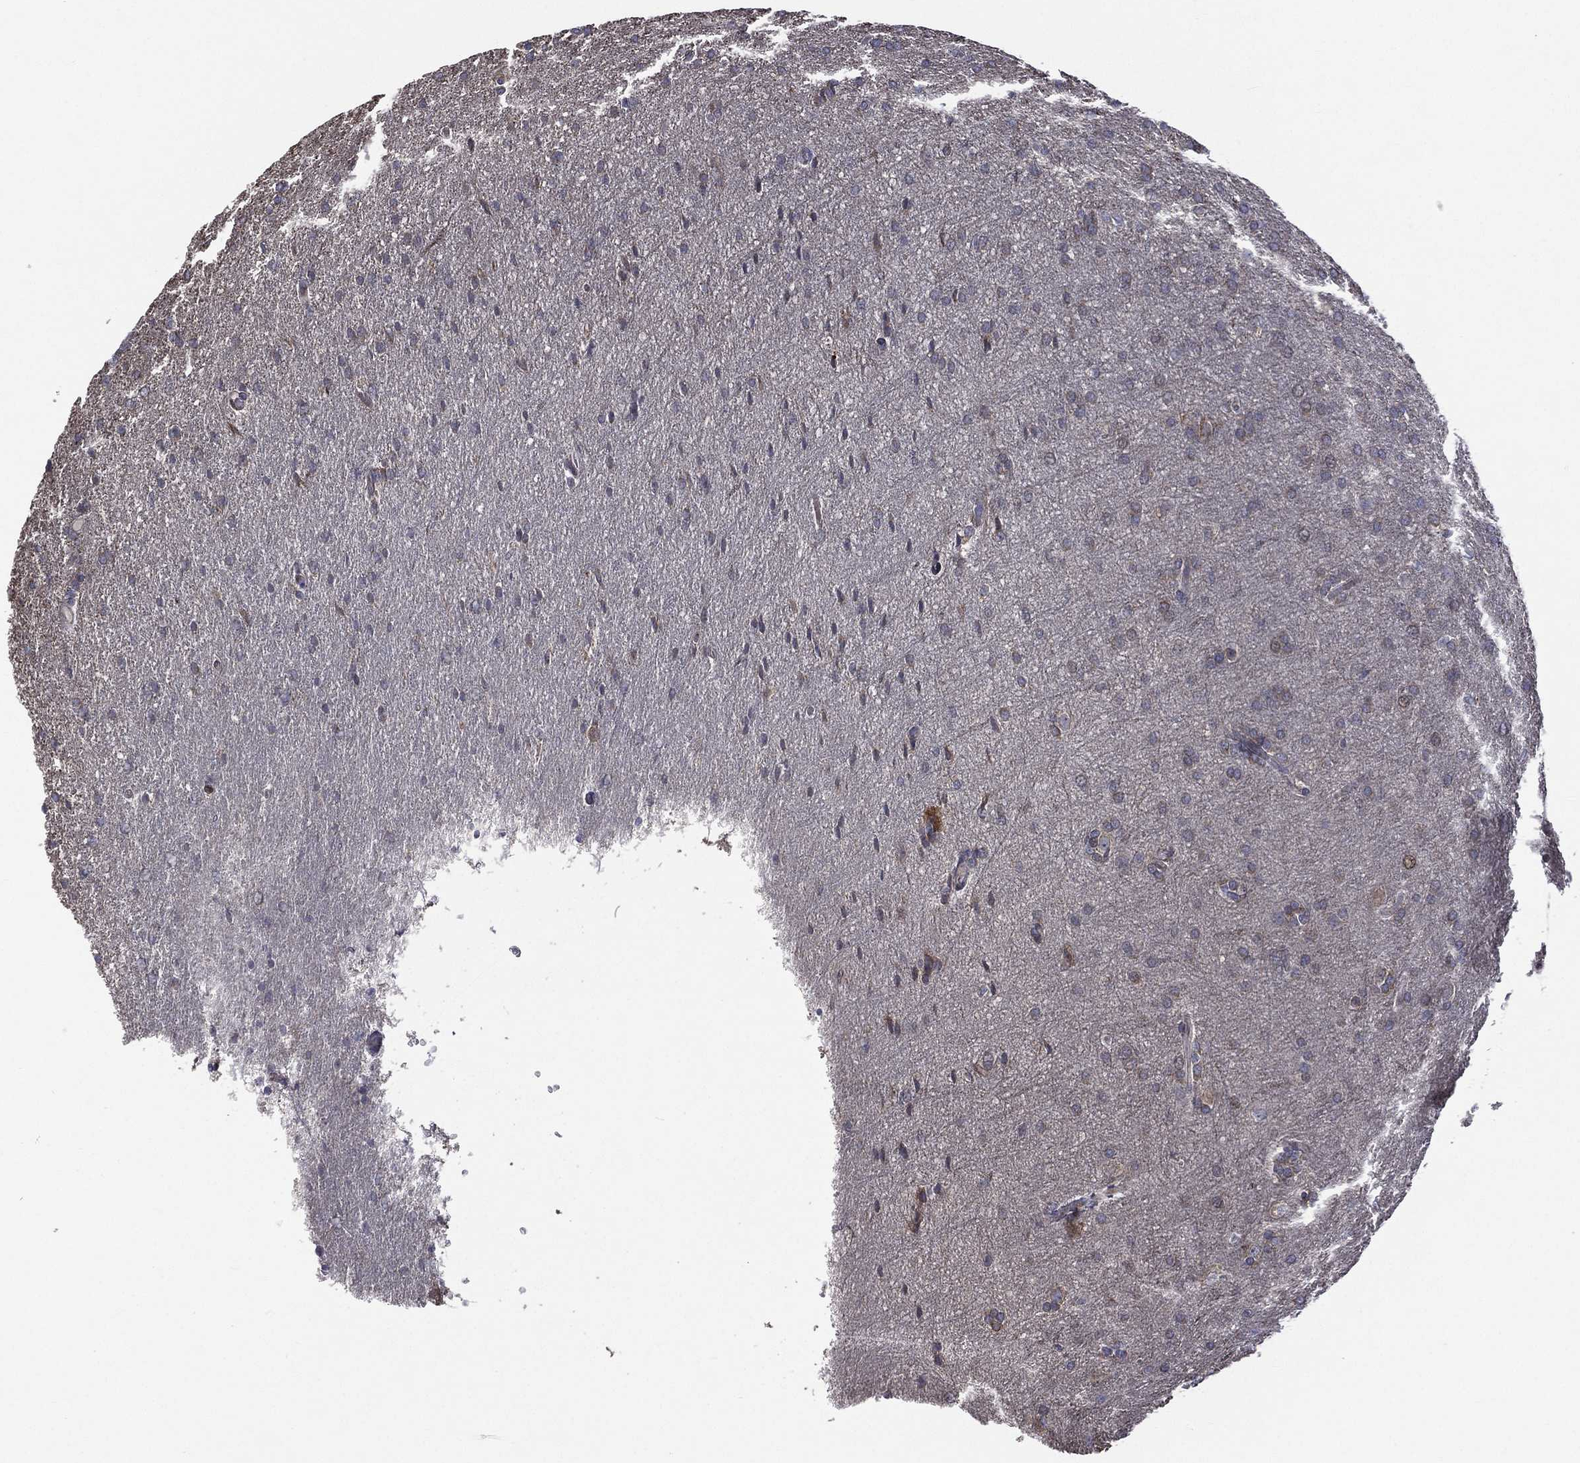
{"staining": {"intensity": "negative", "quantity": "none", "location": "none"}, "tissue": "glioma", "cell_type": "Tumor cells", "image_type": "cancer", "snomed": [{"axis": "morphology", "description": "Glioma, malignant, Low grade"}, {"axis": "topography", "description": "Brain"}], "caption": "Immunohistochemical staining of human malignant glioma (low-grade) reveals no significant staining in tumor cells. The staining is performed using DAB (3,3'-diaminobenzidine) brown chromogen with nuclei counter-stained in using hematoxylin.", "gene": "C20orf96", "patient": {"sex": "female", "age": 32}}